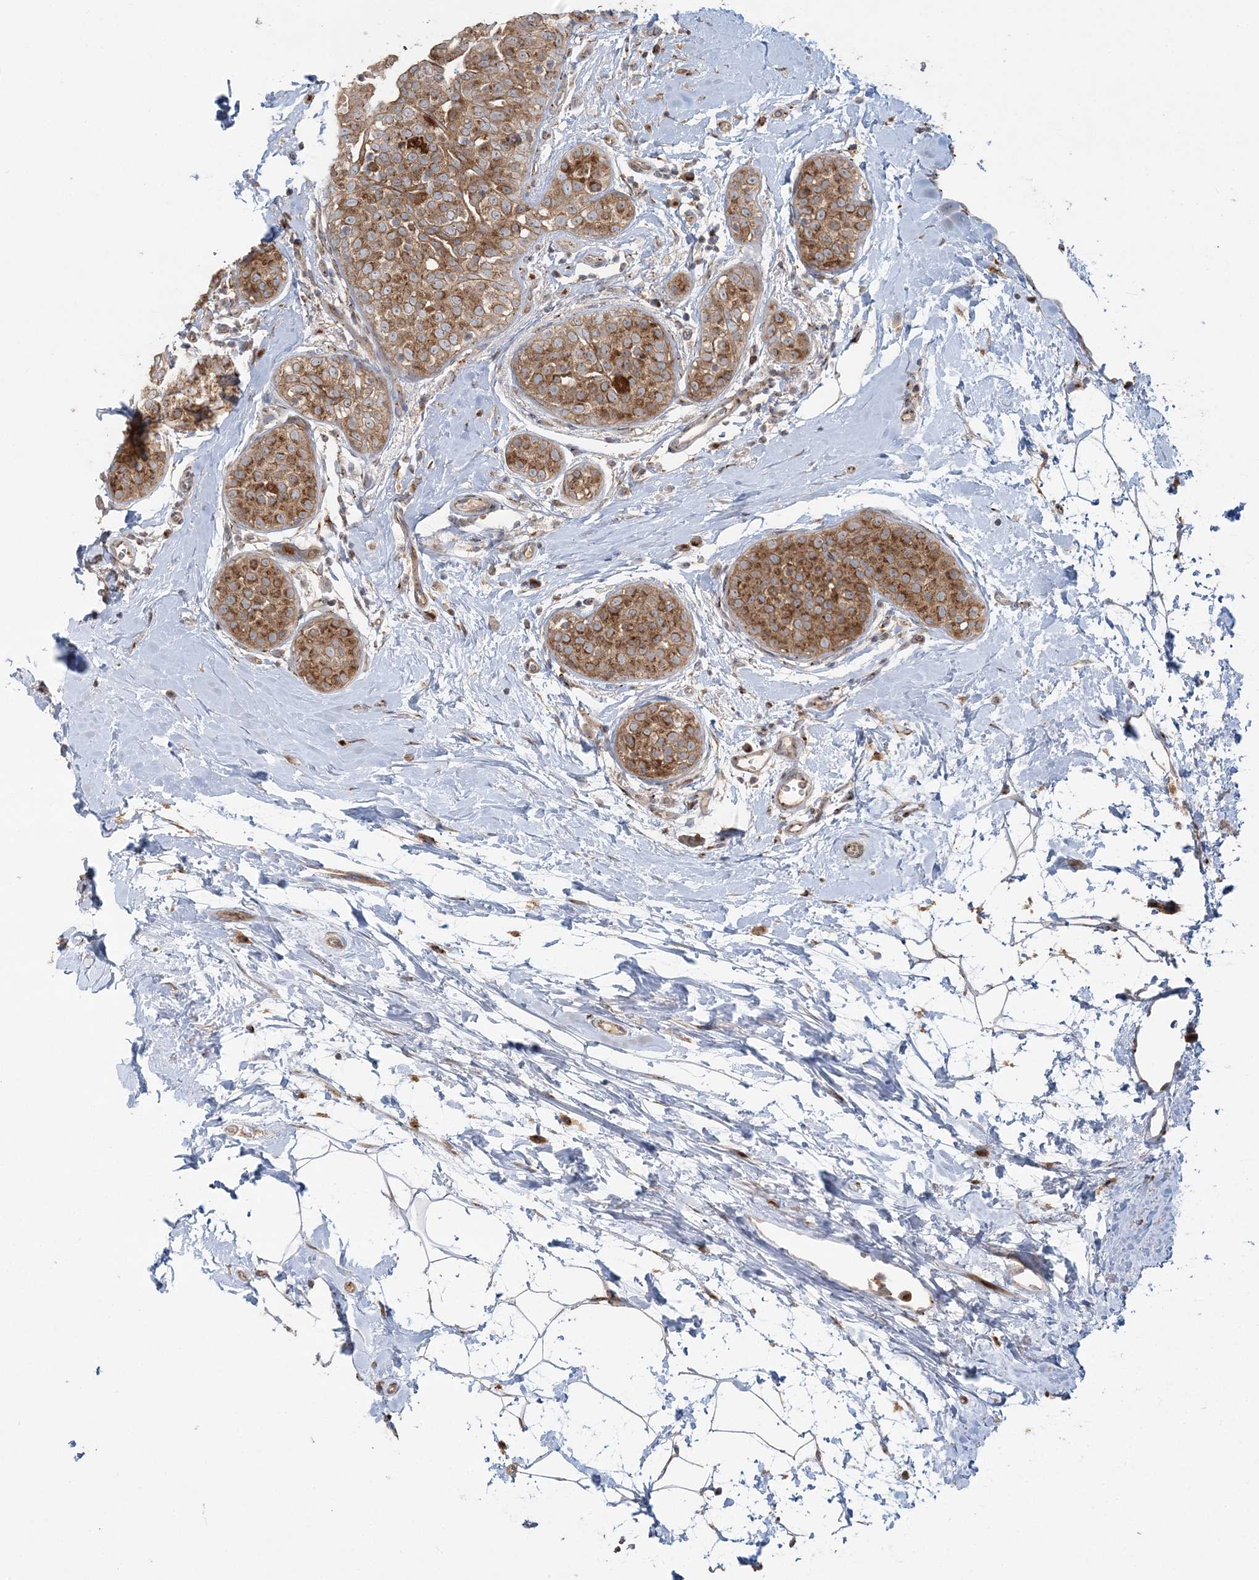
{"staining": {"intensity": "moderate", "quantity": ">75%", "location": "cytoplasmic/membranous"}, "tissue": "breast cancer", "cell_type": "Tumor cells", "image_type": "cancer", "snomed": [{"axis": "morphology", "description": "Lobular carcinoma, in situ"}, {"axis": "morphology", "description": "Lobular carcinoma"}, {"axis": "topography", "description": "Breast"}], "caption": "Breast cancer (lobular carcinoma in situ) was stained to show a protein in brown. There is medium levels of moderate cytoplasmic/membranous expression in about >75% of tumor cells.", "gene": "ABCC3", "patient": {"sex": "female", "age": 41}}